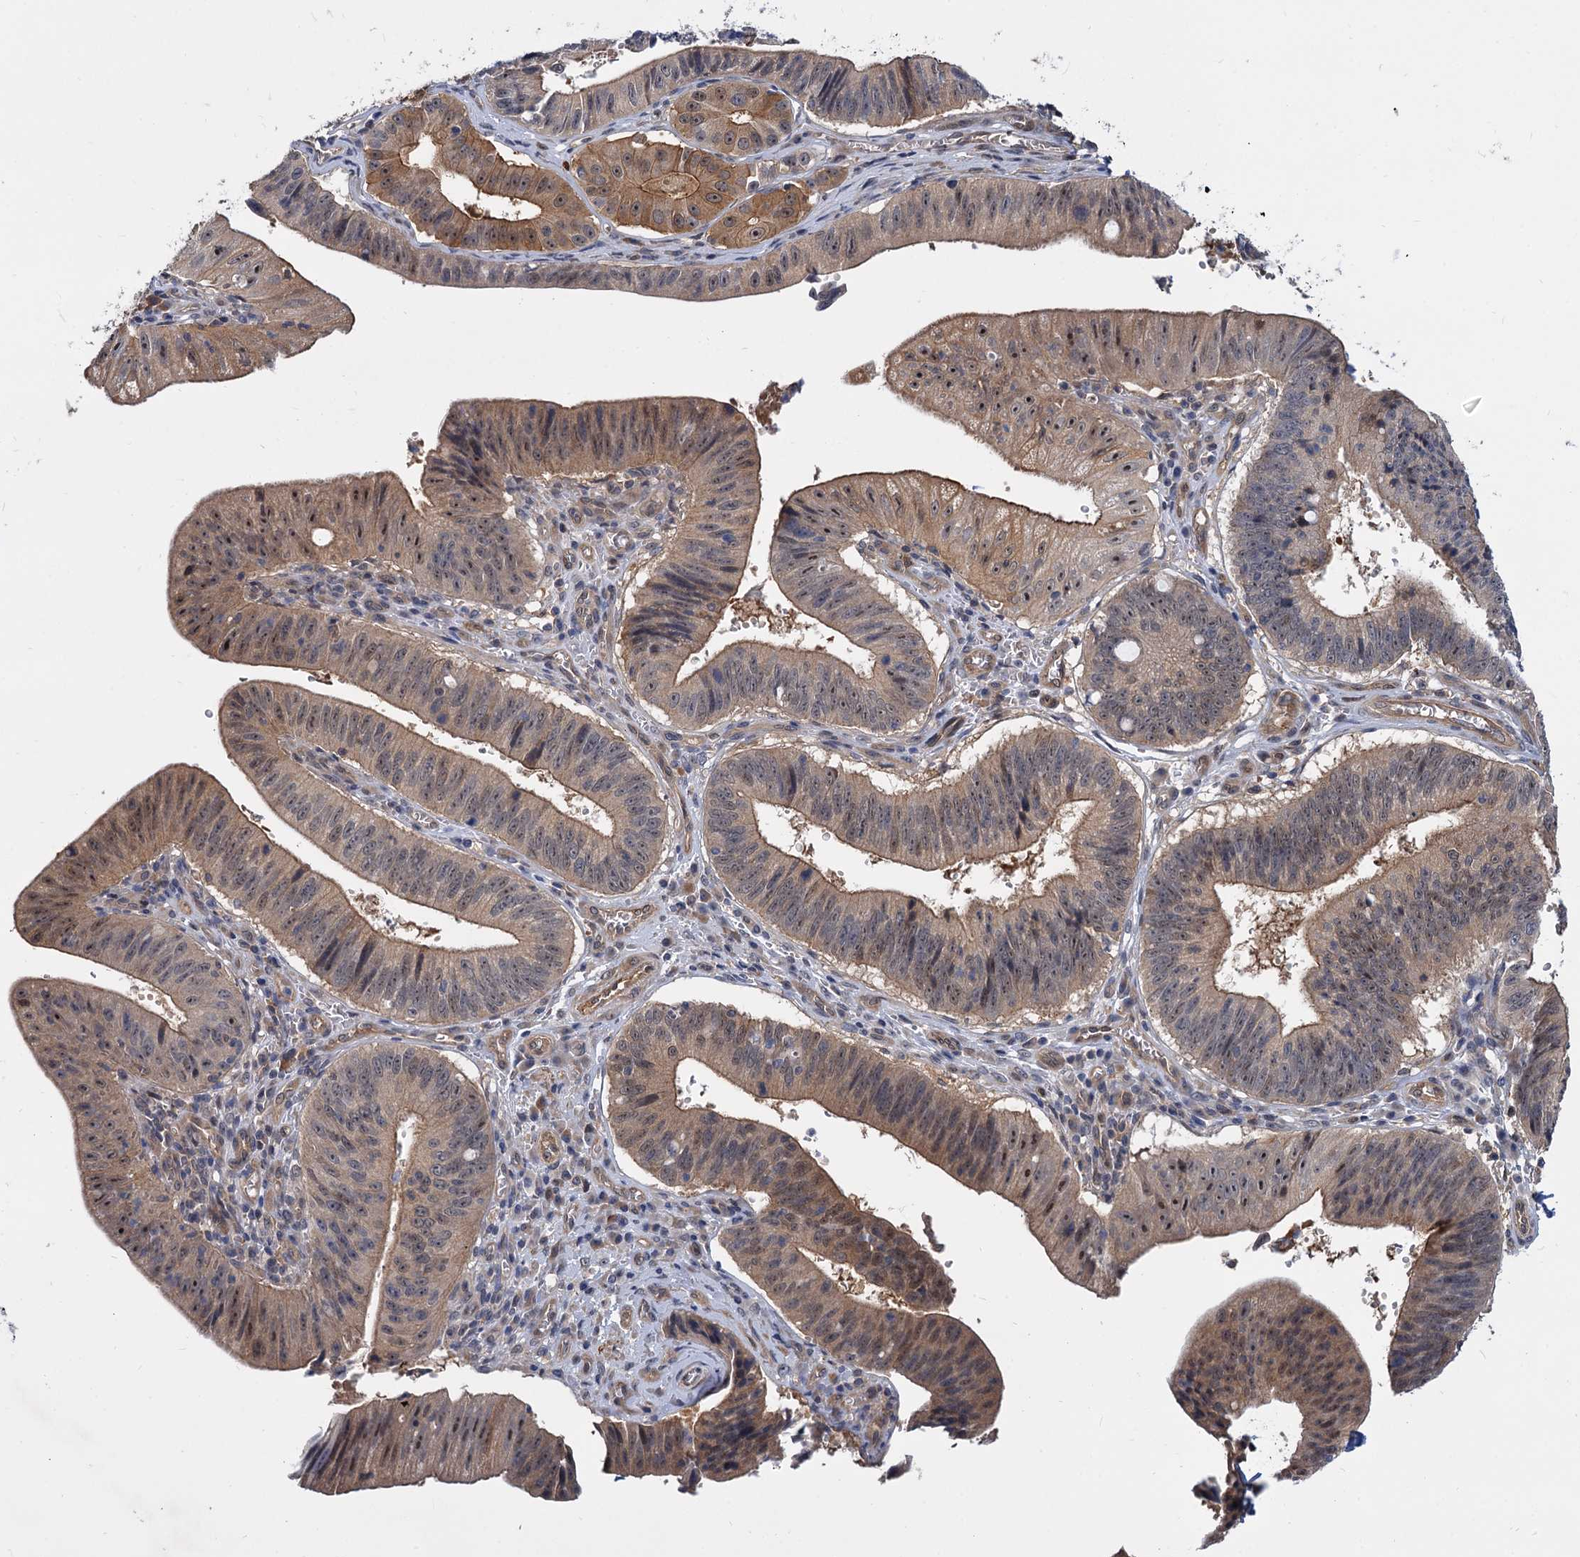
{"staining": {"intensity": "moderate", "quantity": ">75%", "location": "cytoplasmic/membranous,nuclear"}, "tissue": "stomach cancer", "cell_type": "Tumor cells", "image_type": "cancer", "snomed": [{"axis": "morphology", "description": "Adenocarcinoma, NOS"}, {"axis": "topography", "description": "Stomach"}], "caption": "This is an image of IHC staining of stomach adenocarcinoma, which shows moderate staining in the cytoplasmic/membranous and nuclear of tumor cells.", "gene": "SNX15", "patient": {"sex": "male", "age": 59}}